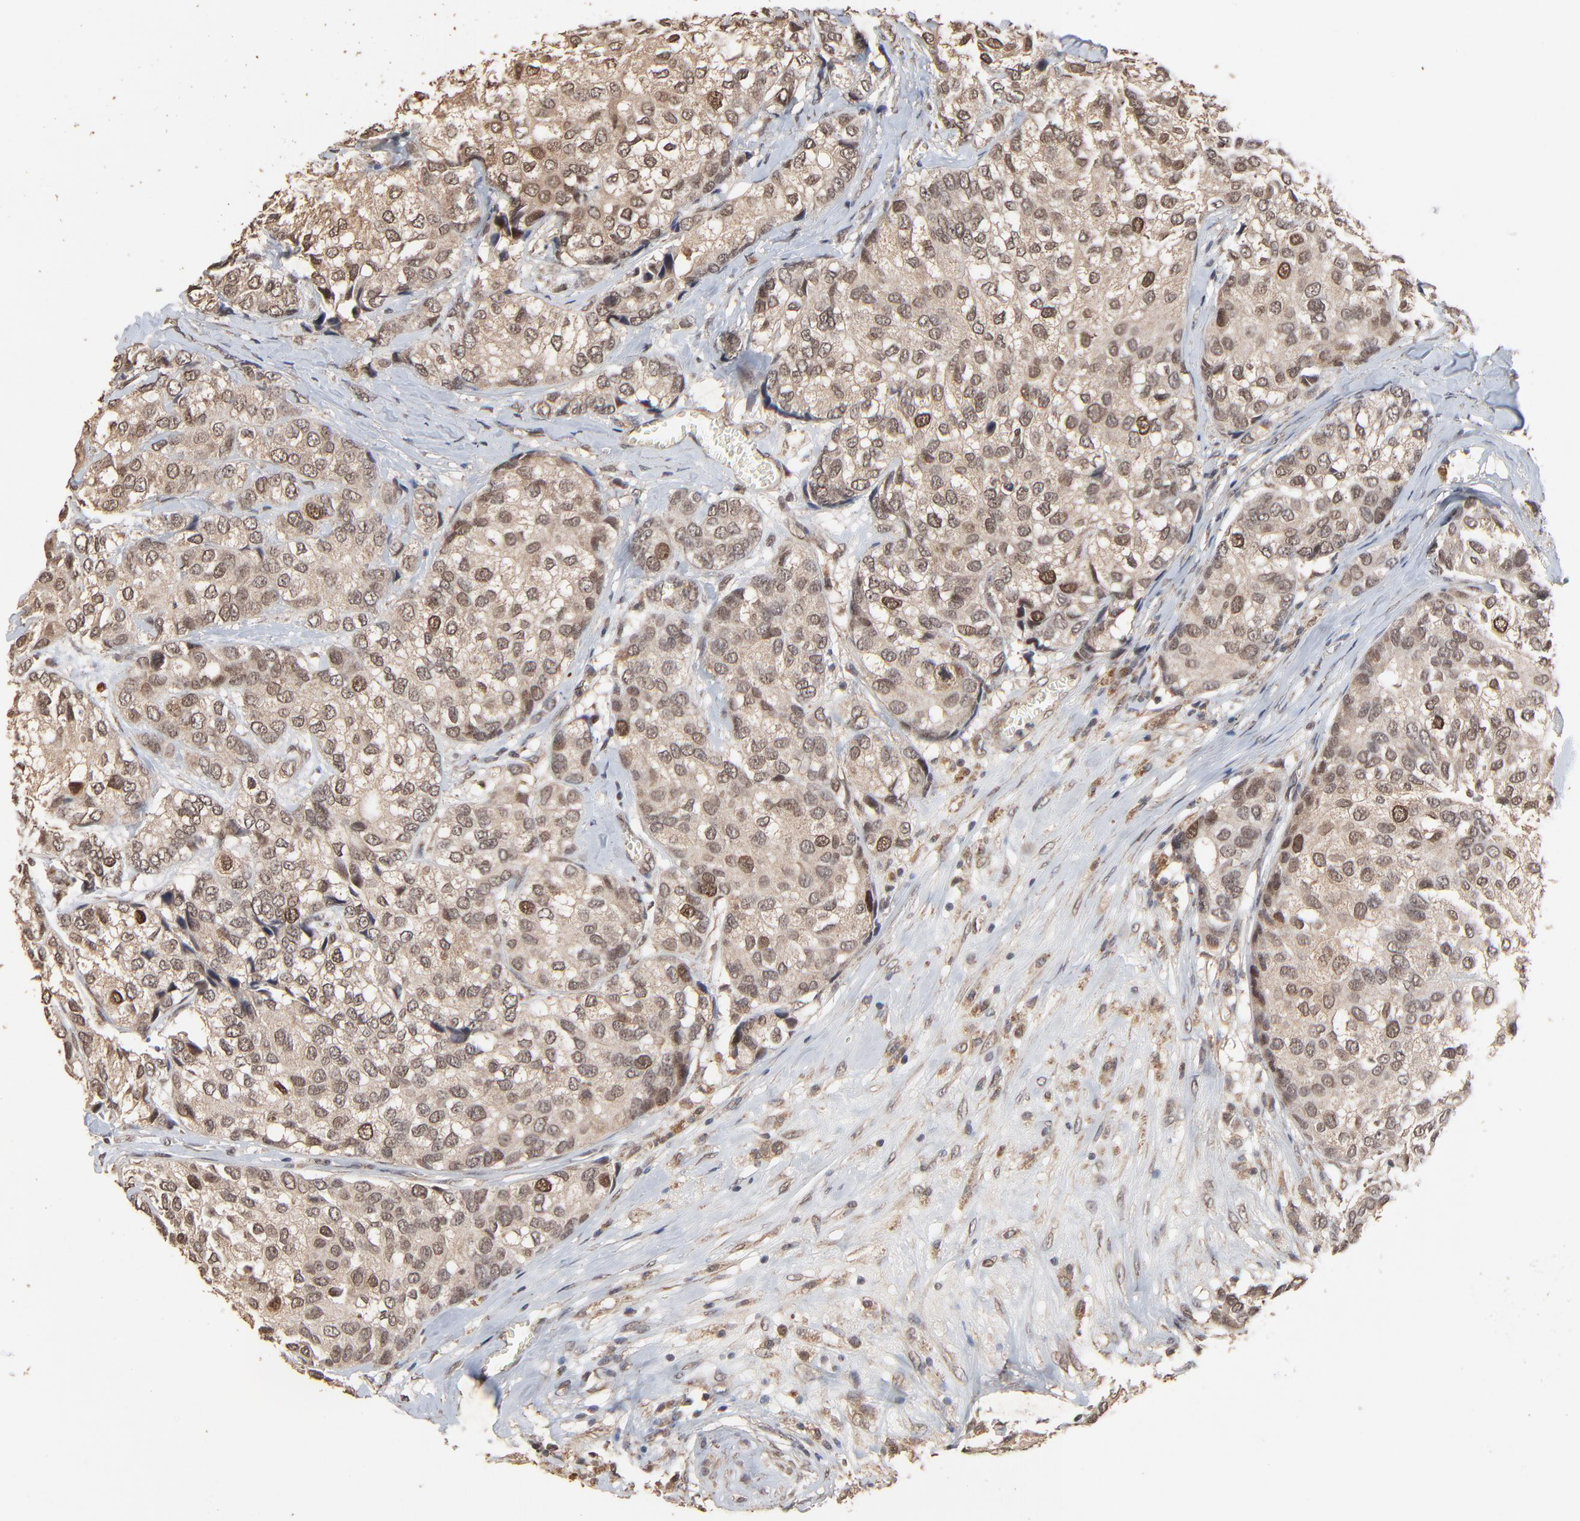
{"staining": {"intensity": "moderate", "quantity": ">75%", "location": "cytoplasmic/membranous,nuclear"}, "tissue": "breast cancer", "cell_type": "Tumor cells", "image_type": "cancer", "snomed": [{"axis": "morphology", "description": "Duct carcinoma"}, {"axis": "topography", "description": "Breast"}], "caption": "Breast intraductal carcinoma tissue displays moderate cytoplasmic/membranous and nuclear staining in about >75% of tumor cells, visualized by immunohistochemistry.", "gene": "FAM227A", "patient": {"sex": "female", "age": 68}}